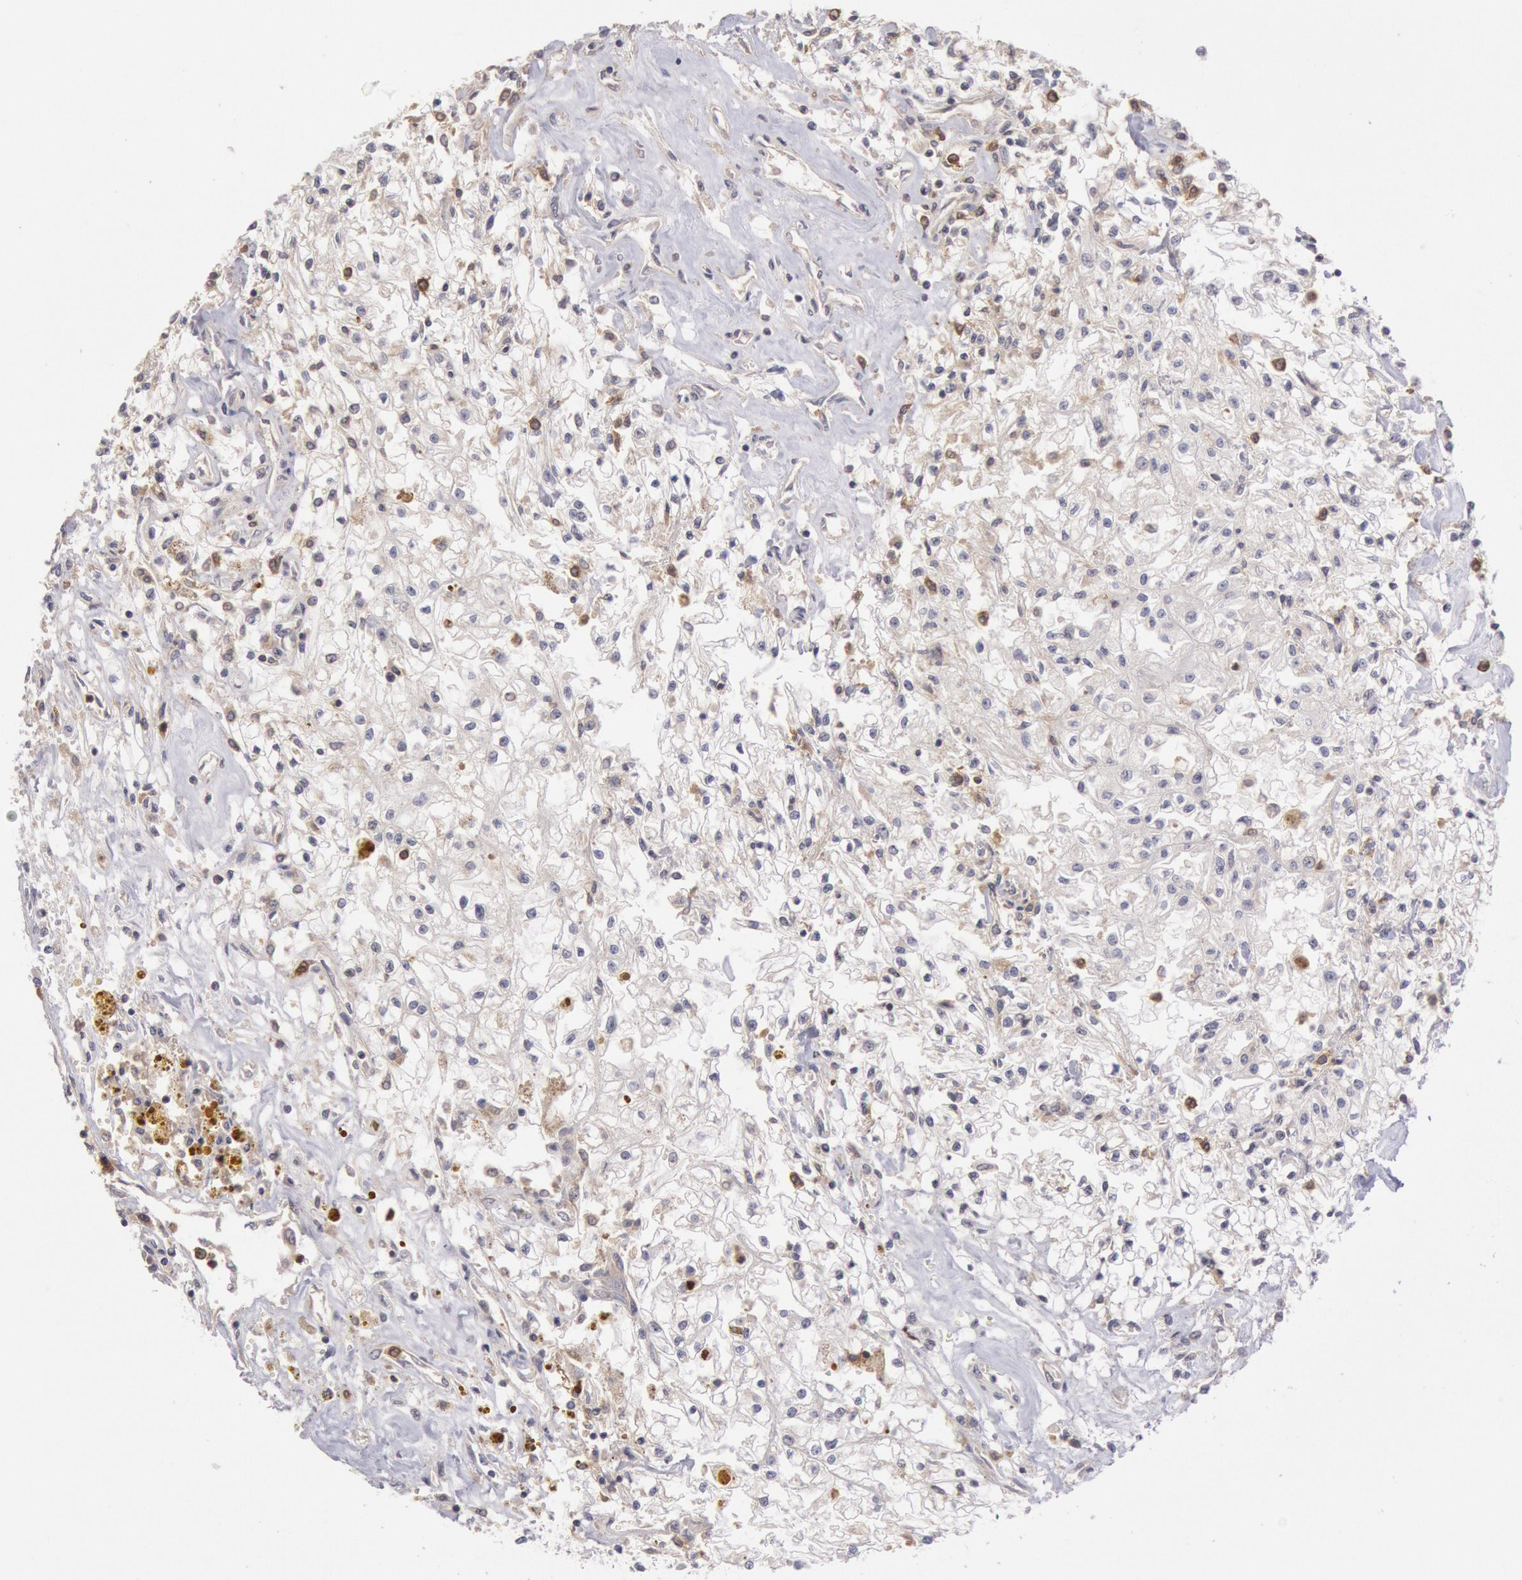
{"staining": {"intensity": "negative", "quantity": "none", "location": "none"}, "tissue": "renal cancer", "cell_type": "Tumor cells", "image_type": "cancer", "snomed": [{"axis": "morphology", "description": "Adenocarcinoma, NOS"}, {"axis": "topography", "description": "Kidney"}], "caption": "There is no significant positivity in tumor cells of renal cancer.", "gene": "PIK3R1", "patient": {"sex": "male", "age": 78}}